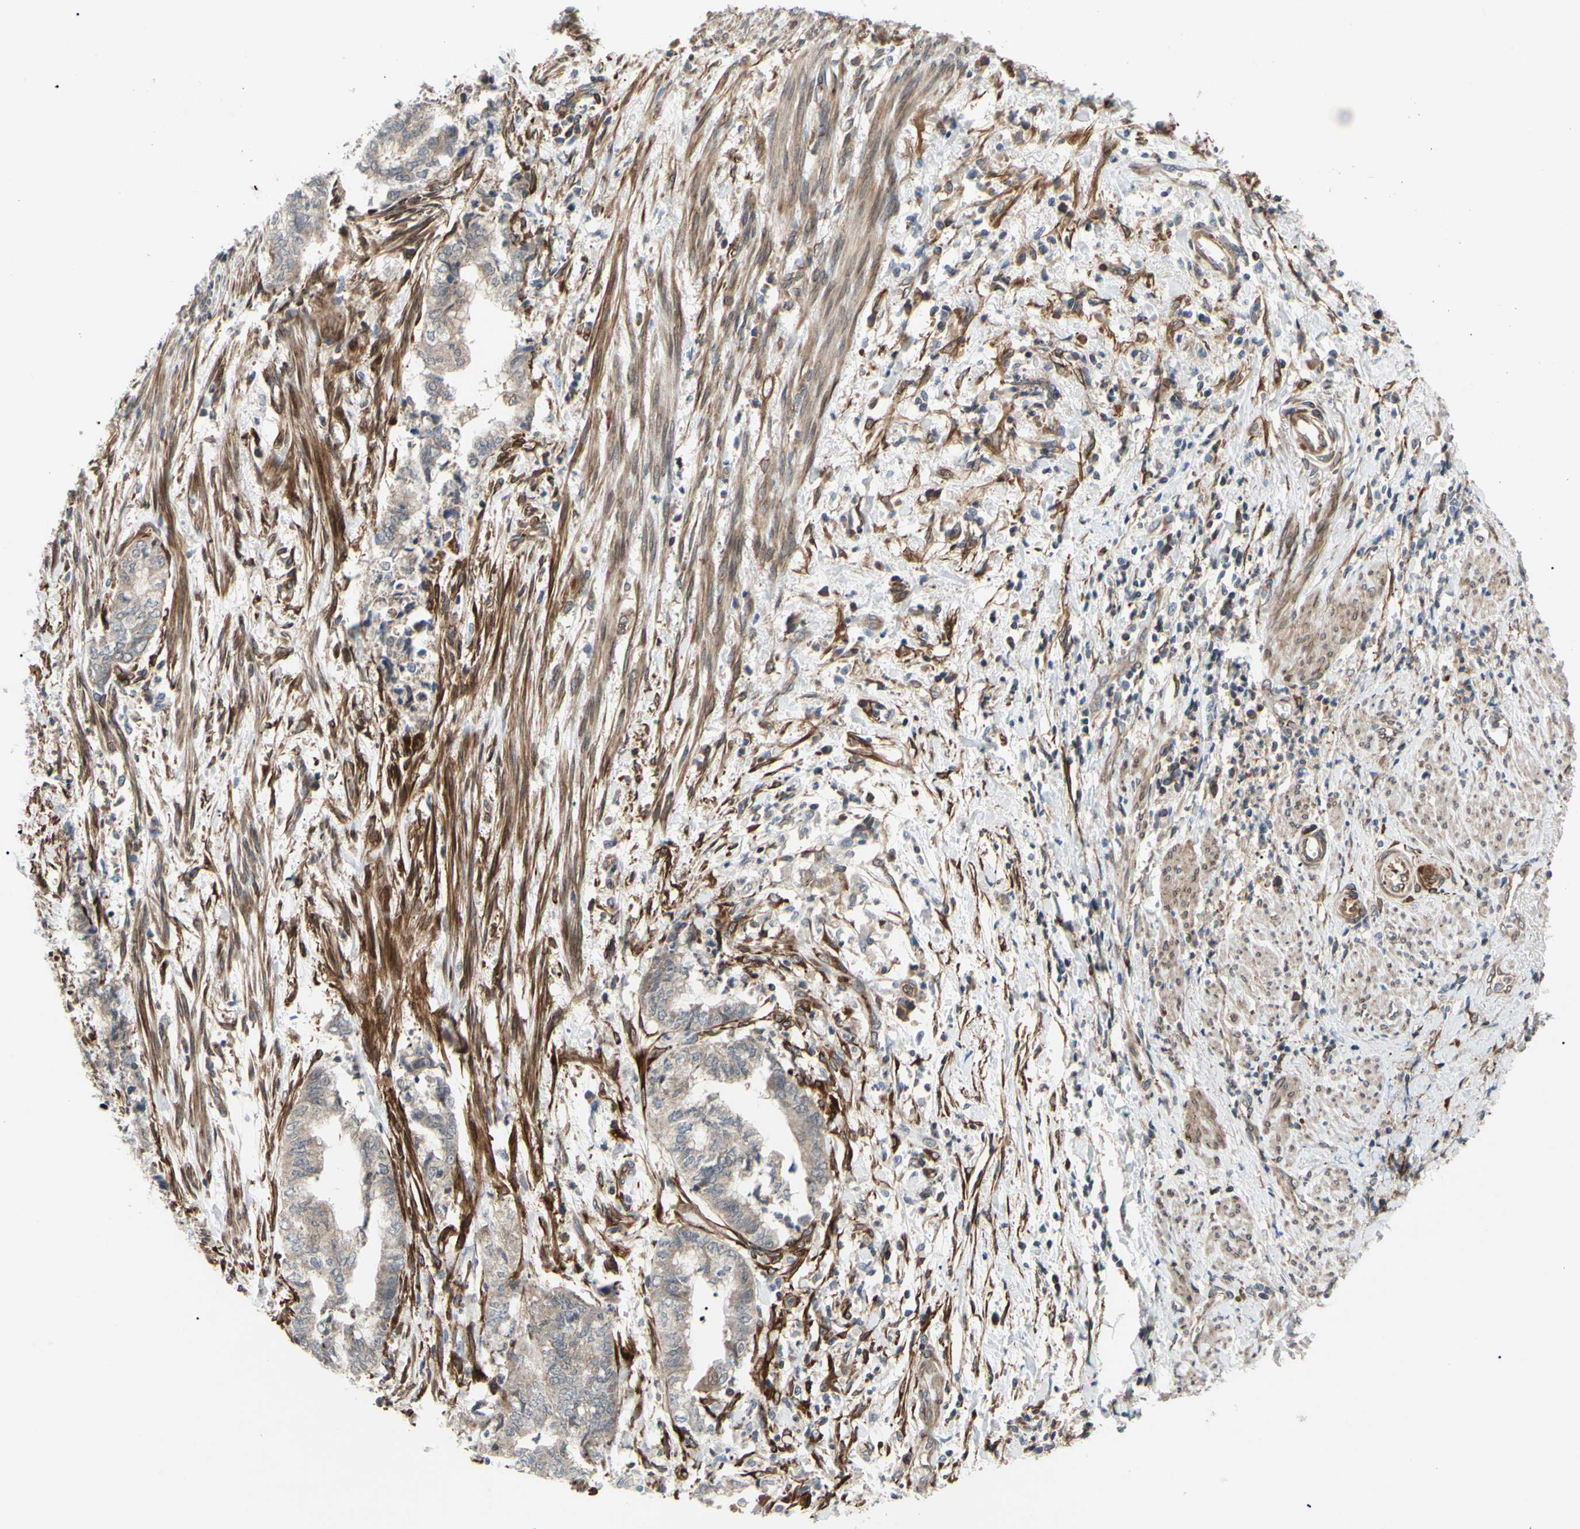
{"staining": {"intensity": "weak", "quantity": ">75%", "location": "cytoplasmic/membranous"}, "tissue": "endometrial cancer", "cell_type": "Tumor cells", "image_type": "cancer", "snomed": [{"axis": "morphology", "description": "Necrosis, NOS"}, {"axis": "morphology", "description": "Adenocarcinoma, NOS"}, {"axis": "topography", "description": "Endometrium"}], "caption": "A brown stain shows weak cytoplasmic/membranous positivity of a protein in human adenocarcinoma (endometrial) tumor cells. (DAB (3,3'-diaminobenzidine) IHC with brightfield microscopy, high magnification).", "gene": "PRAF2", "patient": {"sex": "female", "age": 79}}